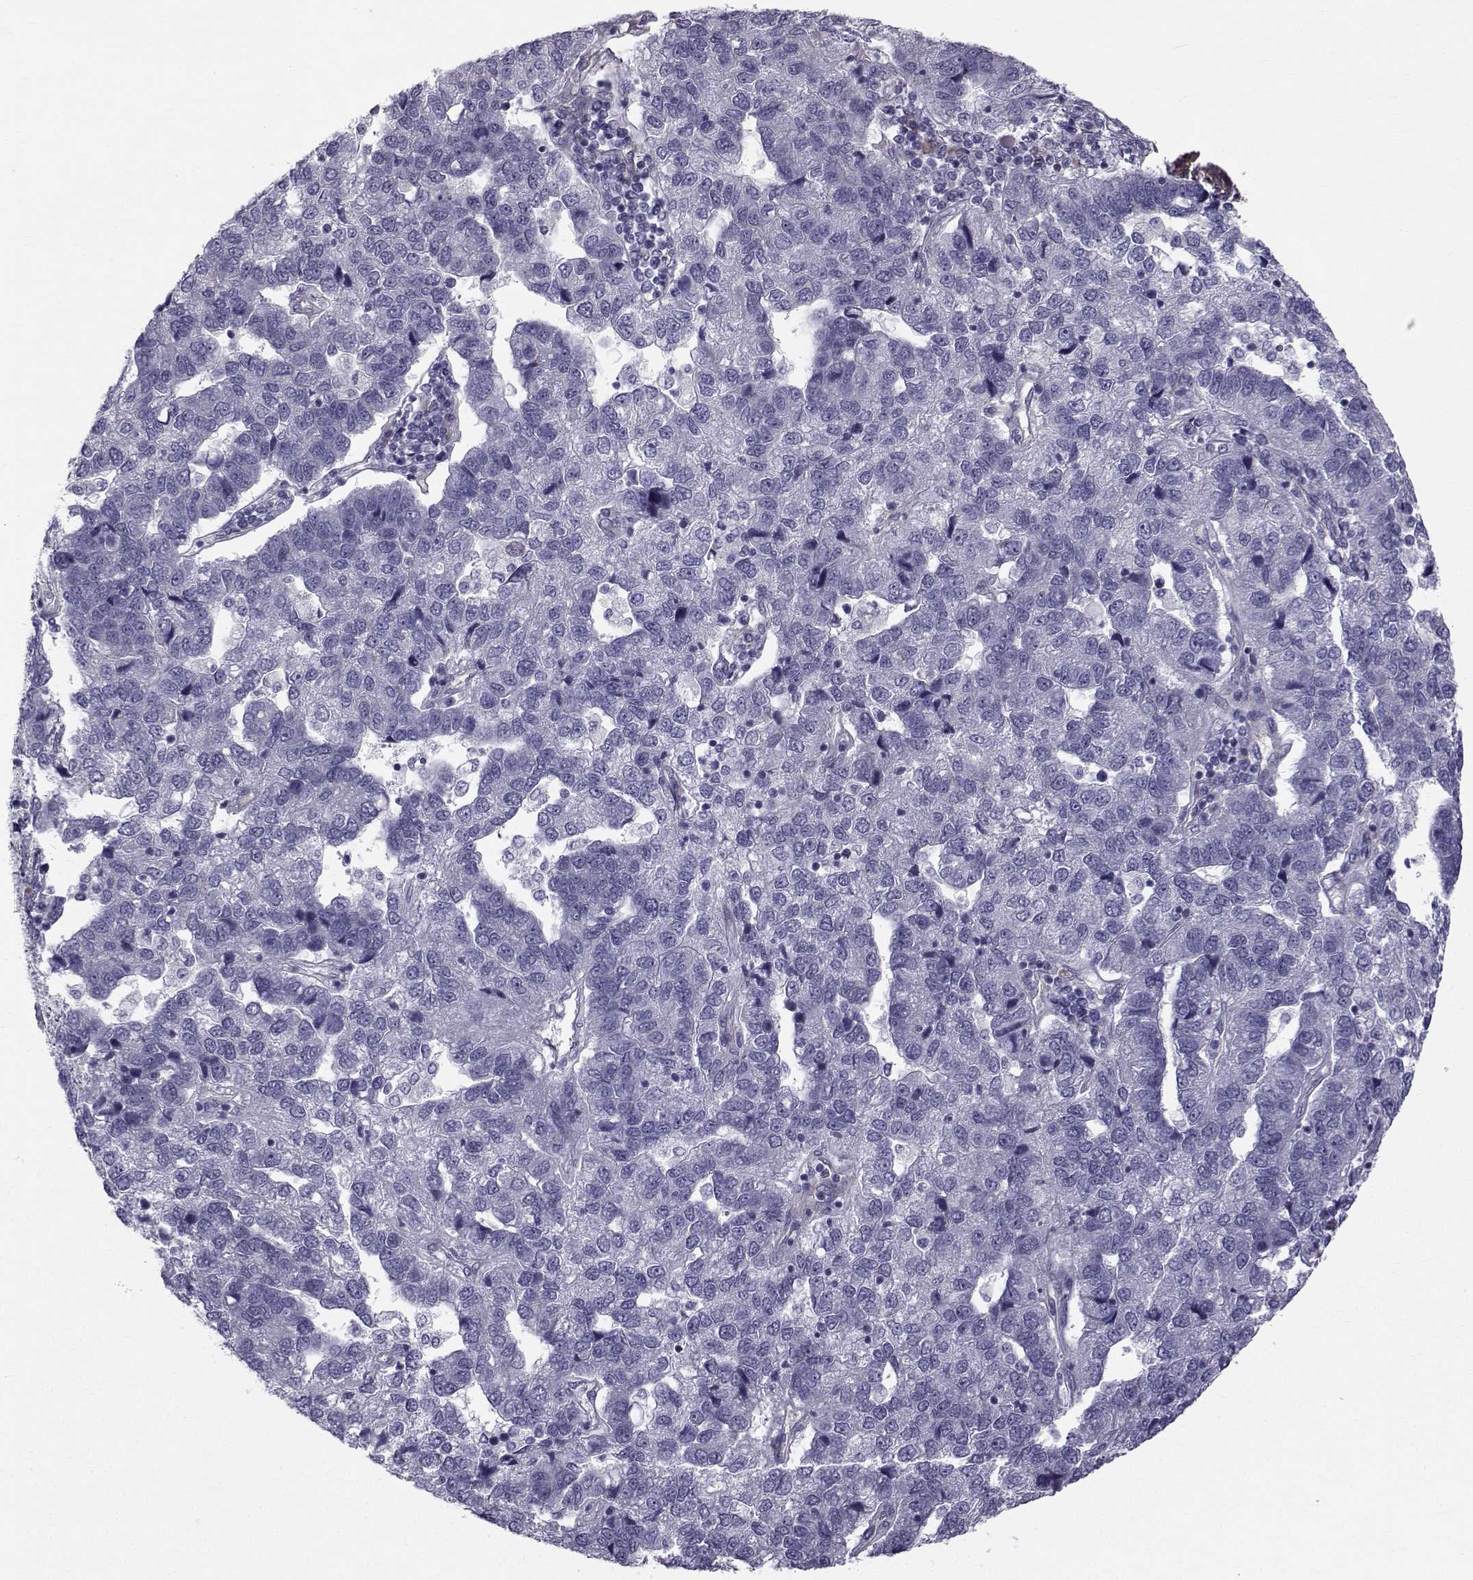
{"staining": {"intensity": "negative", "quantity": "none", "location": "none"}, "tissue": "pancreatic cancer", "cell_type": "Tumor cells", "image_type": "cancer", "snomed": [{"axis": "morphology", "description": "Adenocarcinoma, NOS"}, {"axis": "topography", "description": "Pancreas"}], "caption": "Immunohistochemistry photomicrograph of neoplastic tissue: human pancreatic adenocarcinoma stained with DAB (3,3'-diaminobenzidine) exhibits no significant protein positivity in tumor cells. (DAB (3,3'-diaminobenzidine) immunohistochemistry, high magnification).", "gene": "QPCT", "patient": {"sex": "female", "age": 61}}